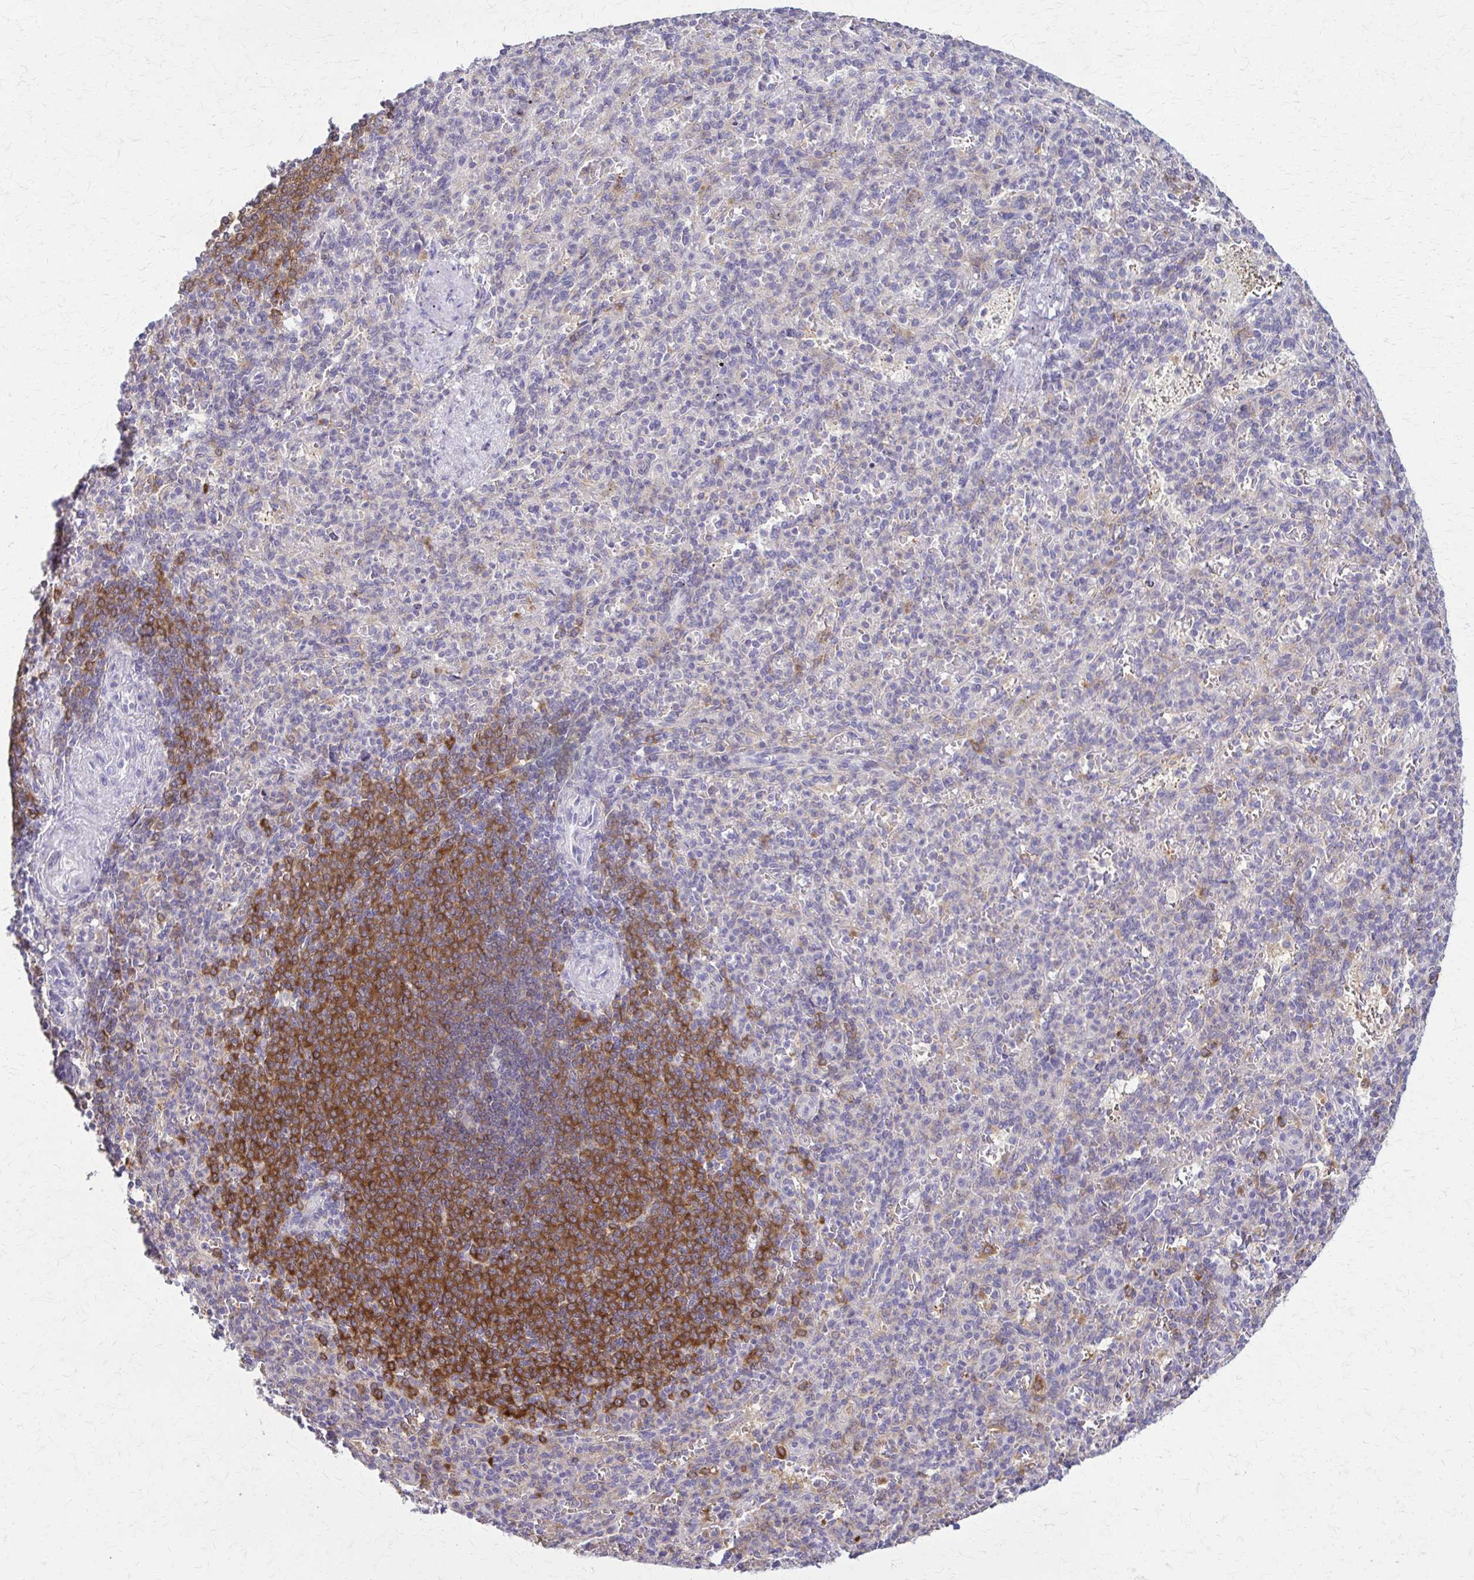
{"staining": {"intensity": "moderate", "quantity": "<25%", "location": "cytoplasmic/membranous"}, "tissue": "spleen", "cell_type": "Cells in red pulp", "image_type": "normal", "snomed": [{"axis": "morphology", "description": "Normal tissue, NOS"}, {"axis": "topography", "description": "Spleen"}], "caption": "The image demonstrates staining of normal spleen, revealing moderate cytoplasmic/membranous protein positivity (brown color) within cells in red pulp.", "gene": "PIK3AP1", "patient": {"sex": "female", "age": 74}}